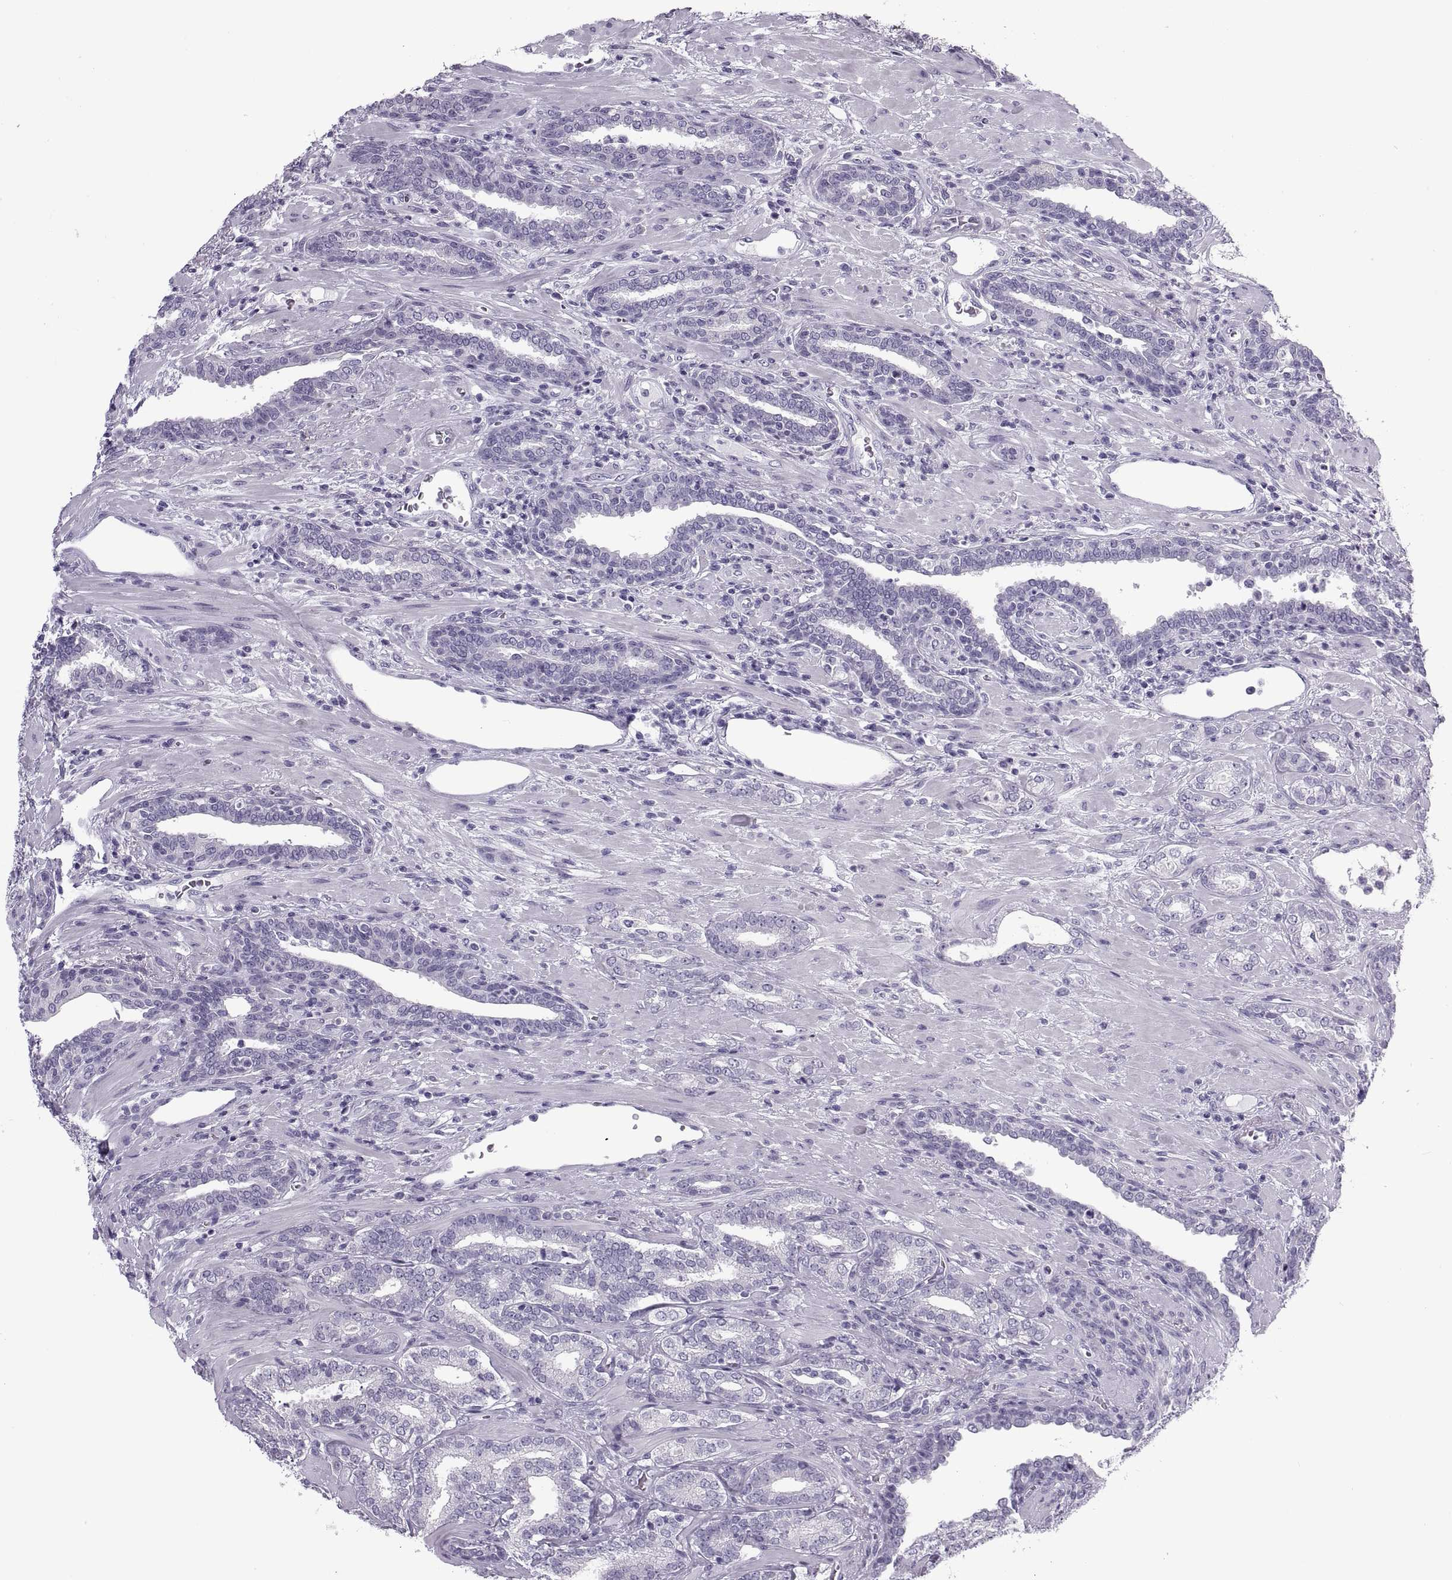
{"staining": {"intensity": "negative", "quantity": "none", "location": "none"}, "tissue": "prostate cancer", "cell_type": "Tumor cells", "image_type": "cancer", "snomed": [{"axis": "morphology", "description": "Adenocarcinoma, Low grade"}, {"axis": "topography", "description": "Prostate"}], "caption": "Photomicrograph shows no protein positivity in tumor cells of prostate cancer (adenocarcinoma (low-grade)) tissue.", "gene": "RLBP1", "patient": {"sex": "male", "age": 61}}